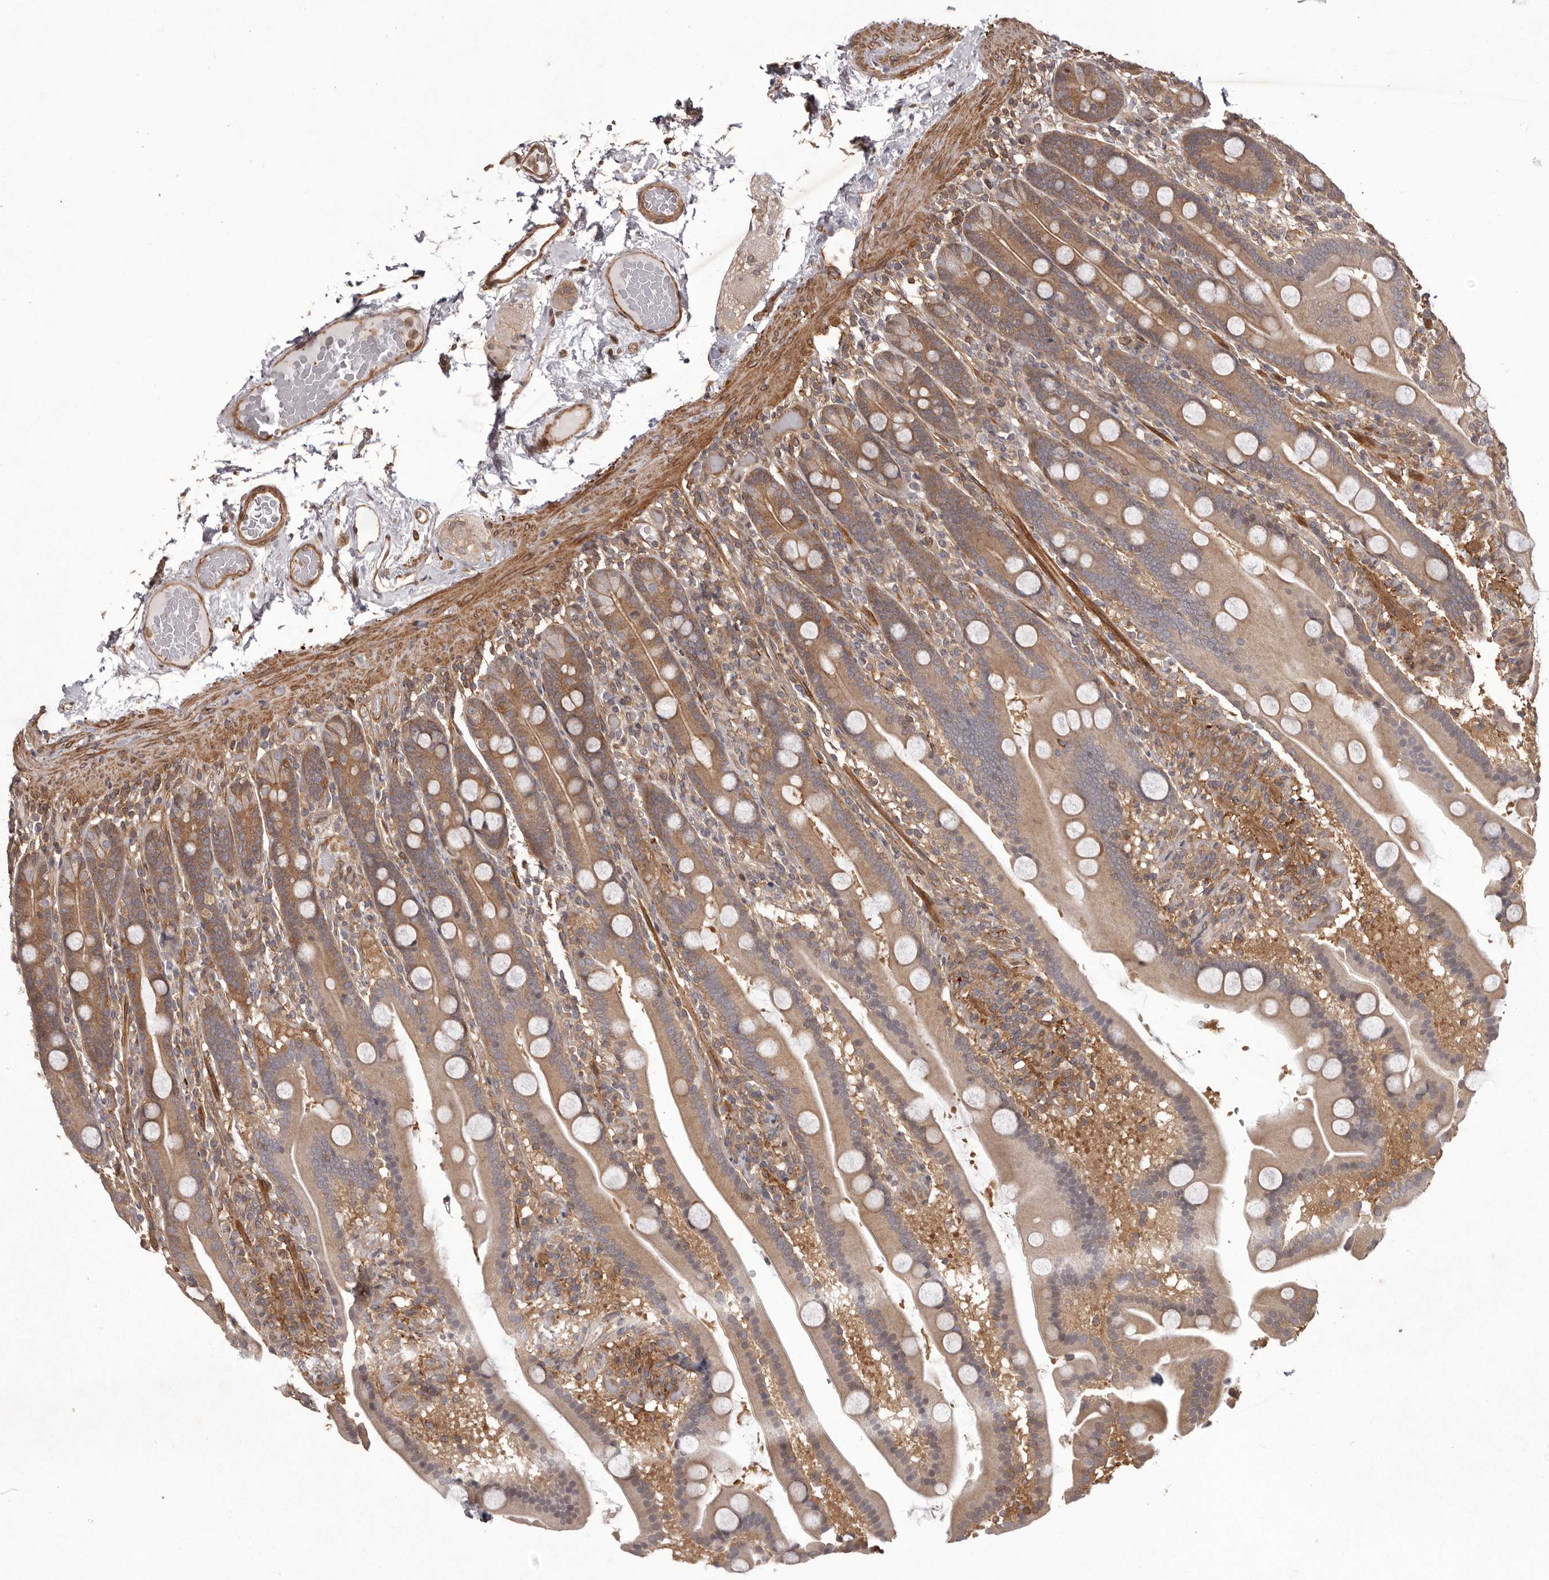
{"staining": {"intensity": "moderate", "quantity": ">75%", "location": "cytoplasmic/membranous"}, "tissue": "duodenum", "cell_type": "Glandular cells", "image_type": "normal", "snomed": [{"axis": "morphology", "description": "Normal tissue, NOS"}, {"axis": "topography", "description": "Duodenum"}], "caption": "Immunohistochemistry (IHC) micrograph of unremarkable duodenum: human duodenum stained using immunohistochemistry exhibits medium levels of moderate protein expression localized specifically in the cytoplasmic/membranous of glandular cells, appearing as a cytoplasmic/membranous brown color.", "gene": "NFKBIA", "patient": {"sex": "male", "age": 55}}